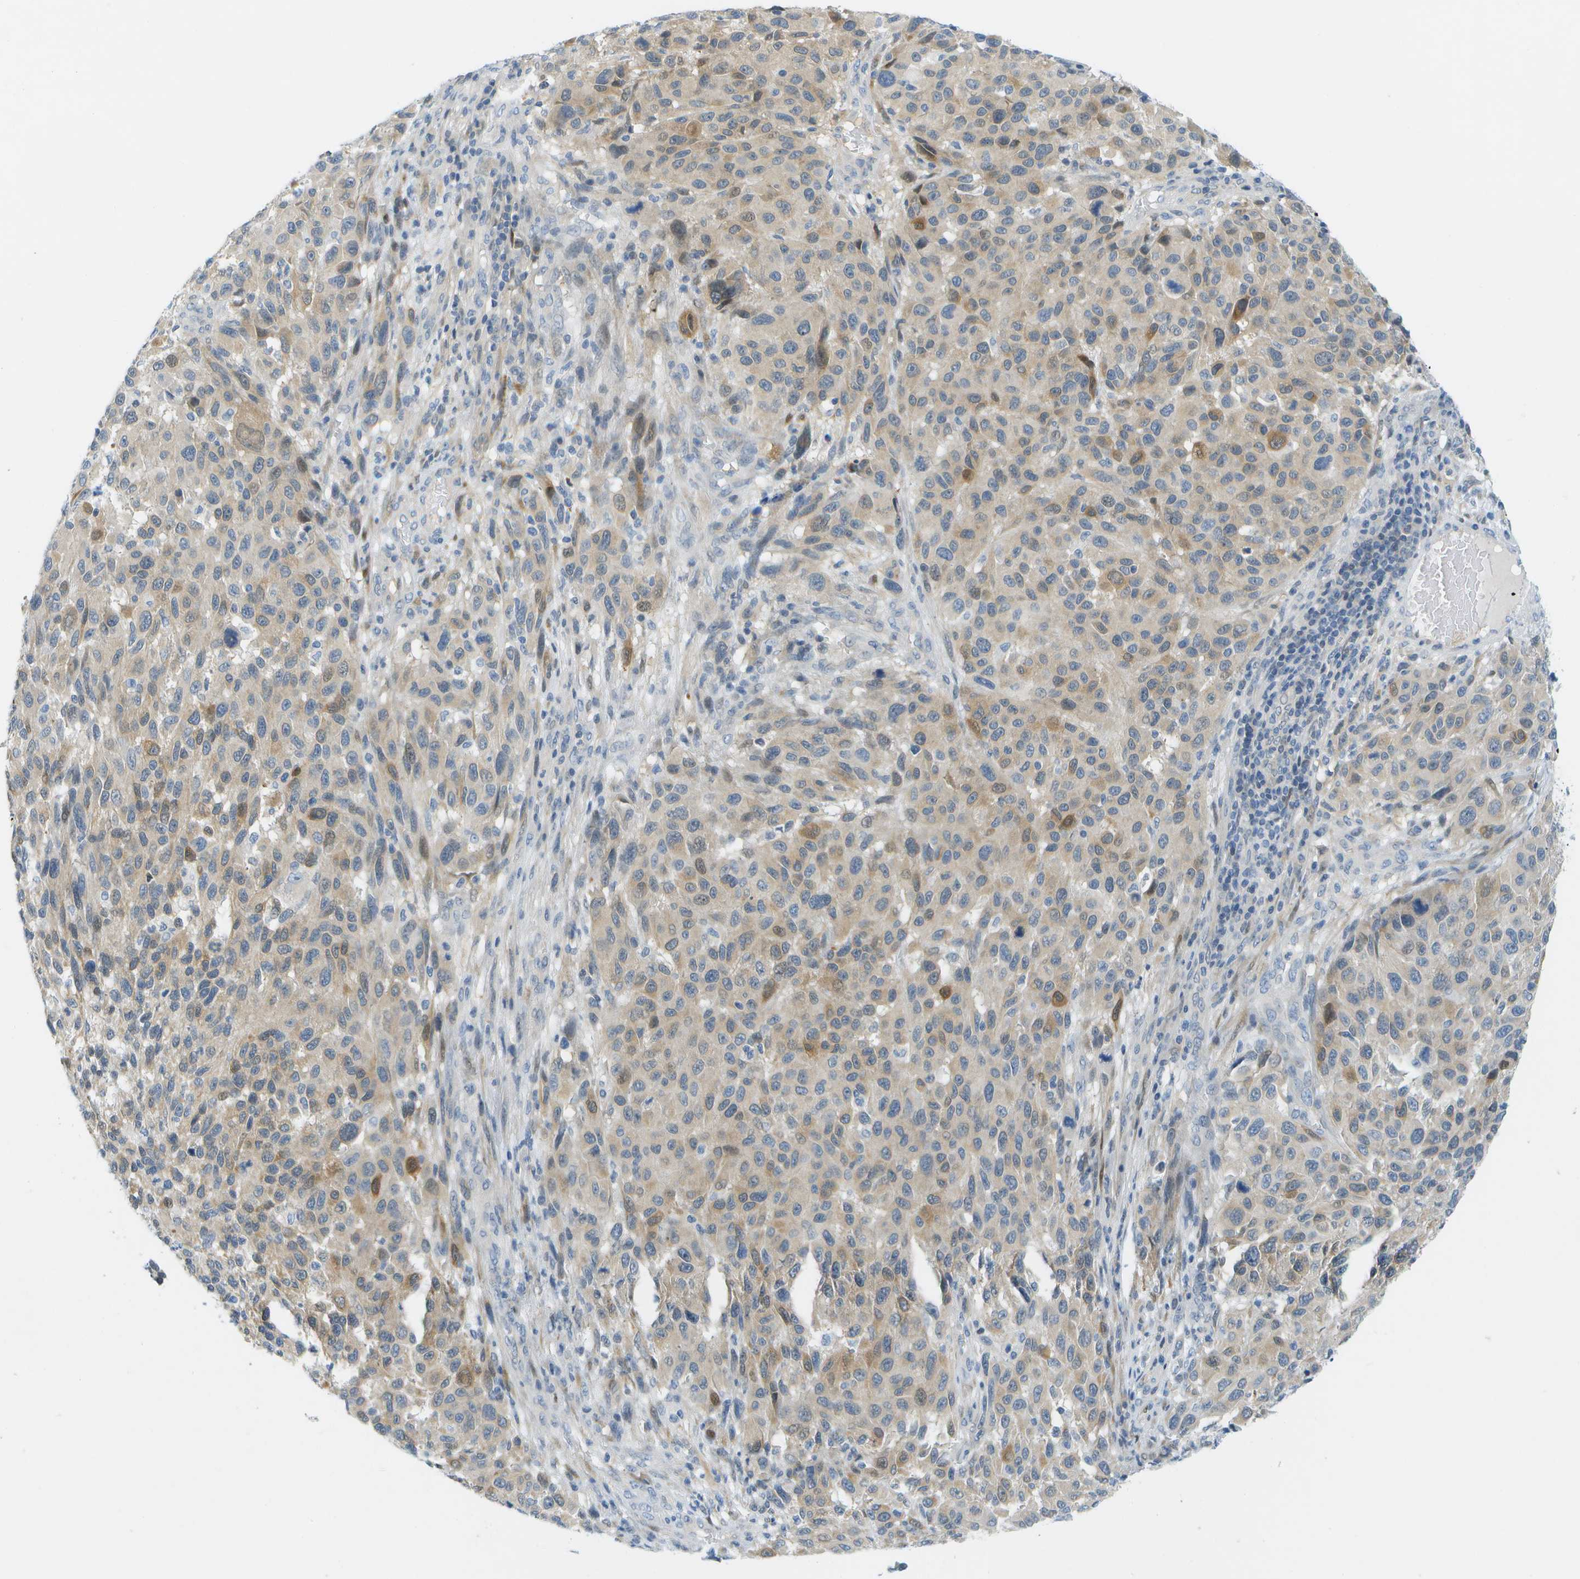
{"staining": {"intensity": "weak", "quantity": "<25%", "location": "cytoplasmic/membranous,nuclear"}, "tissue": "melanoma", "cell_type": "Tumor cells", "image_type": "cancer", "snomed": [{"axis": "morphology", "description": "Malignant melanoma, Metastatic site"}, {"axis": "topography", "description": "Lymph node"}], "caption": "There is no significant expression in tumor cells of melanoma.", "gene": "CUL9", "patient": {"sex": "male", "age": 61}}